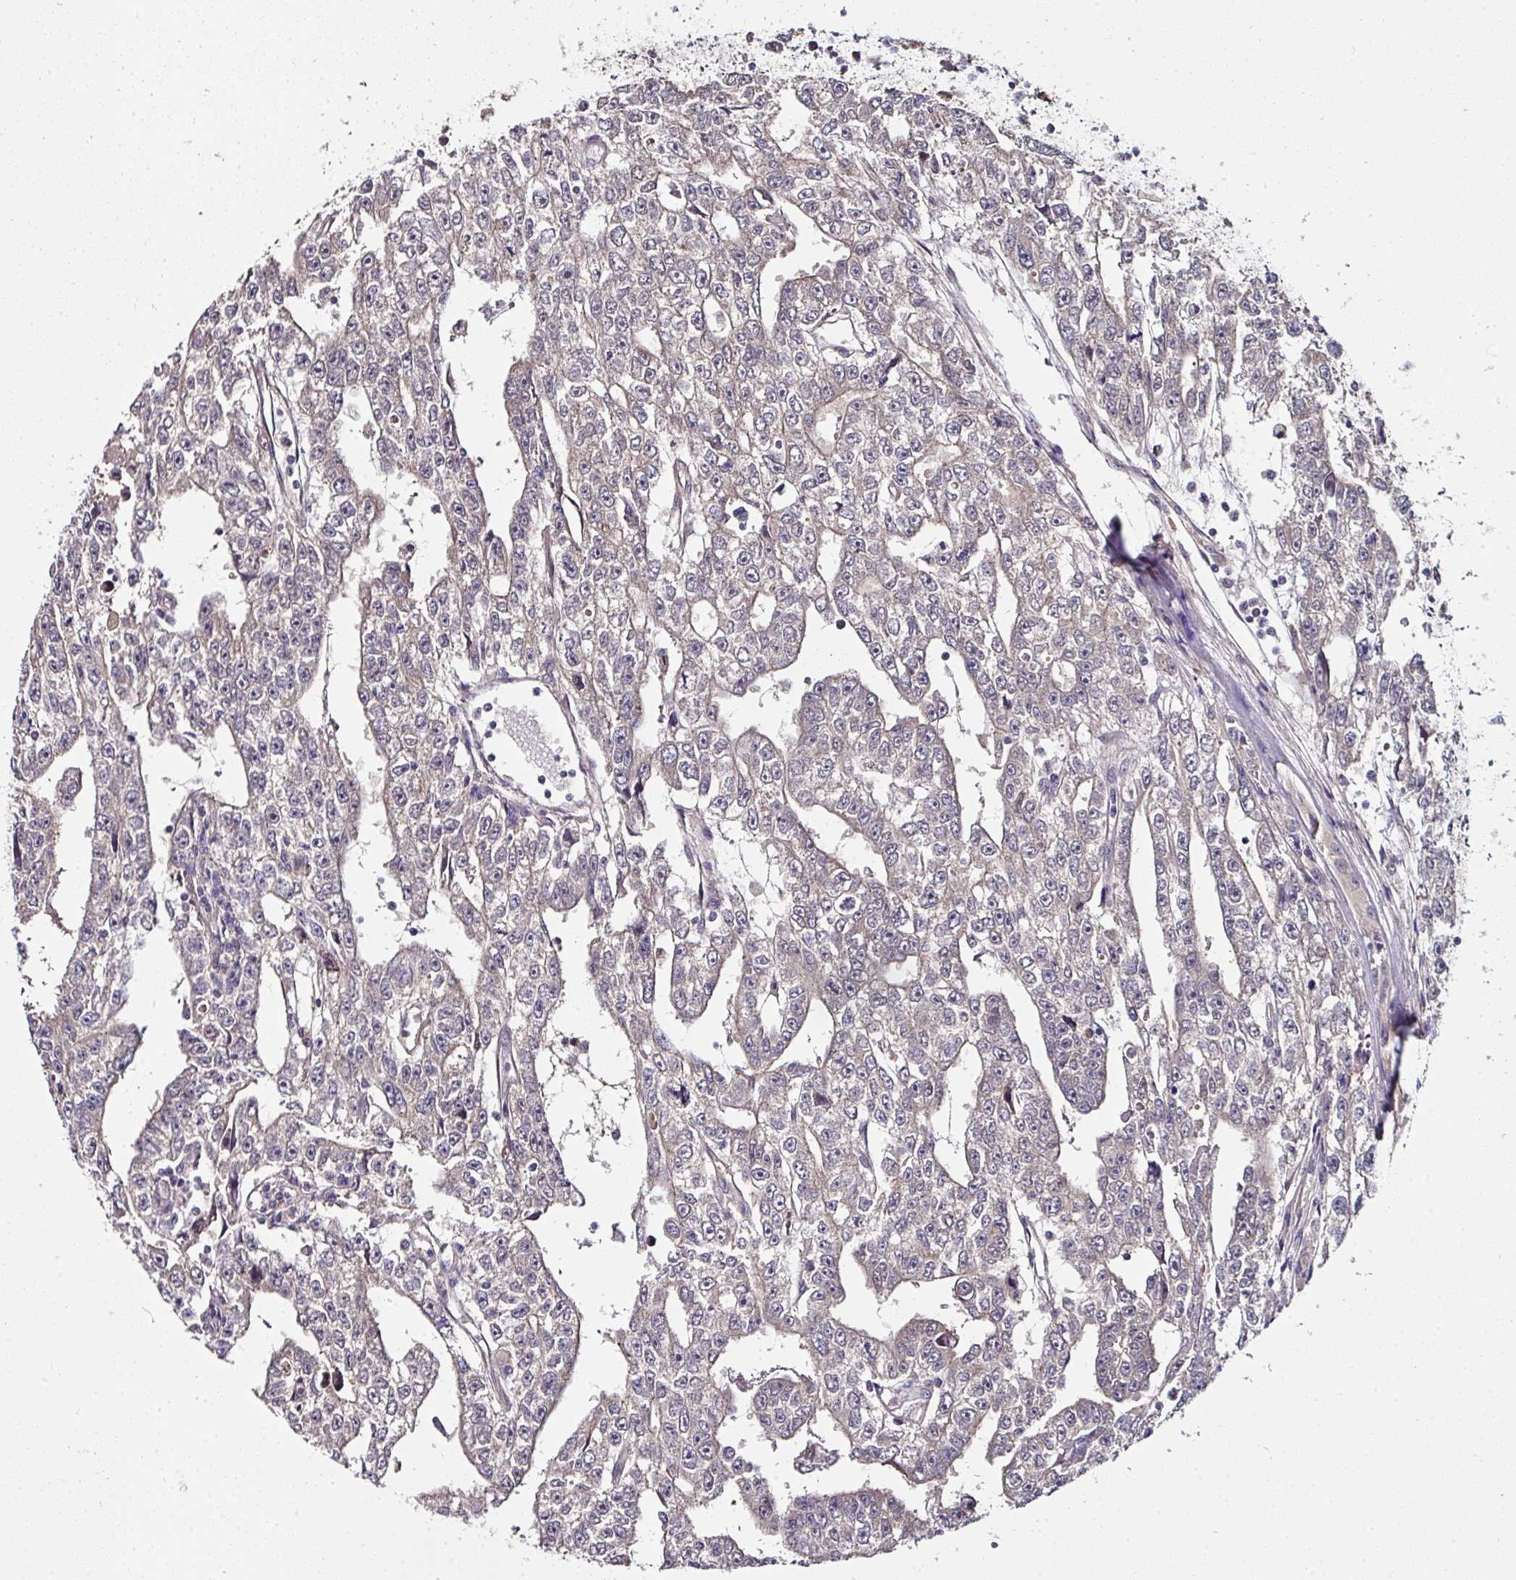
{"staining": {"intensity": "weak", "quantity": "<25%", "location": "cytoplasmic/membranous"}, "tissue": "testis cancer", "cell_type": "Tumor cells", "image_type": "cancer", "snomed": [{"axis": "morphology", "description": "Carcinoma, Embryonal, NOS"}, {"axis": "topography", "description": "Testis"}], "caption": "Embryonal carcinoma (testis) was stained to show a protein in brown. There is no significant staining in tumor cells. Brightfield microscopy of immunohistochemistry (IHC) stained with DAB (3,3'-diaminobenzidine) (brown) and hematoxylin (blue), captured at high magnification.", "gene": "CTDSP2", "patient": {"sex": "male", "age": 20}}